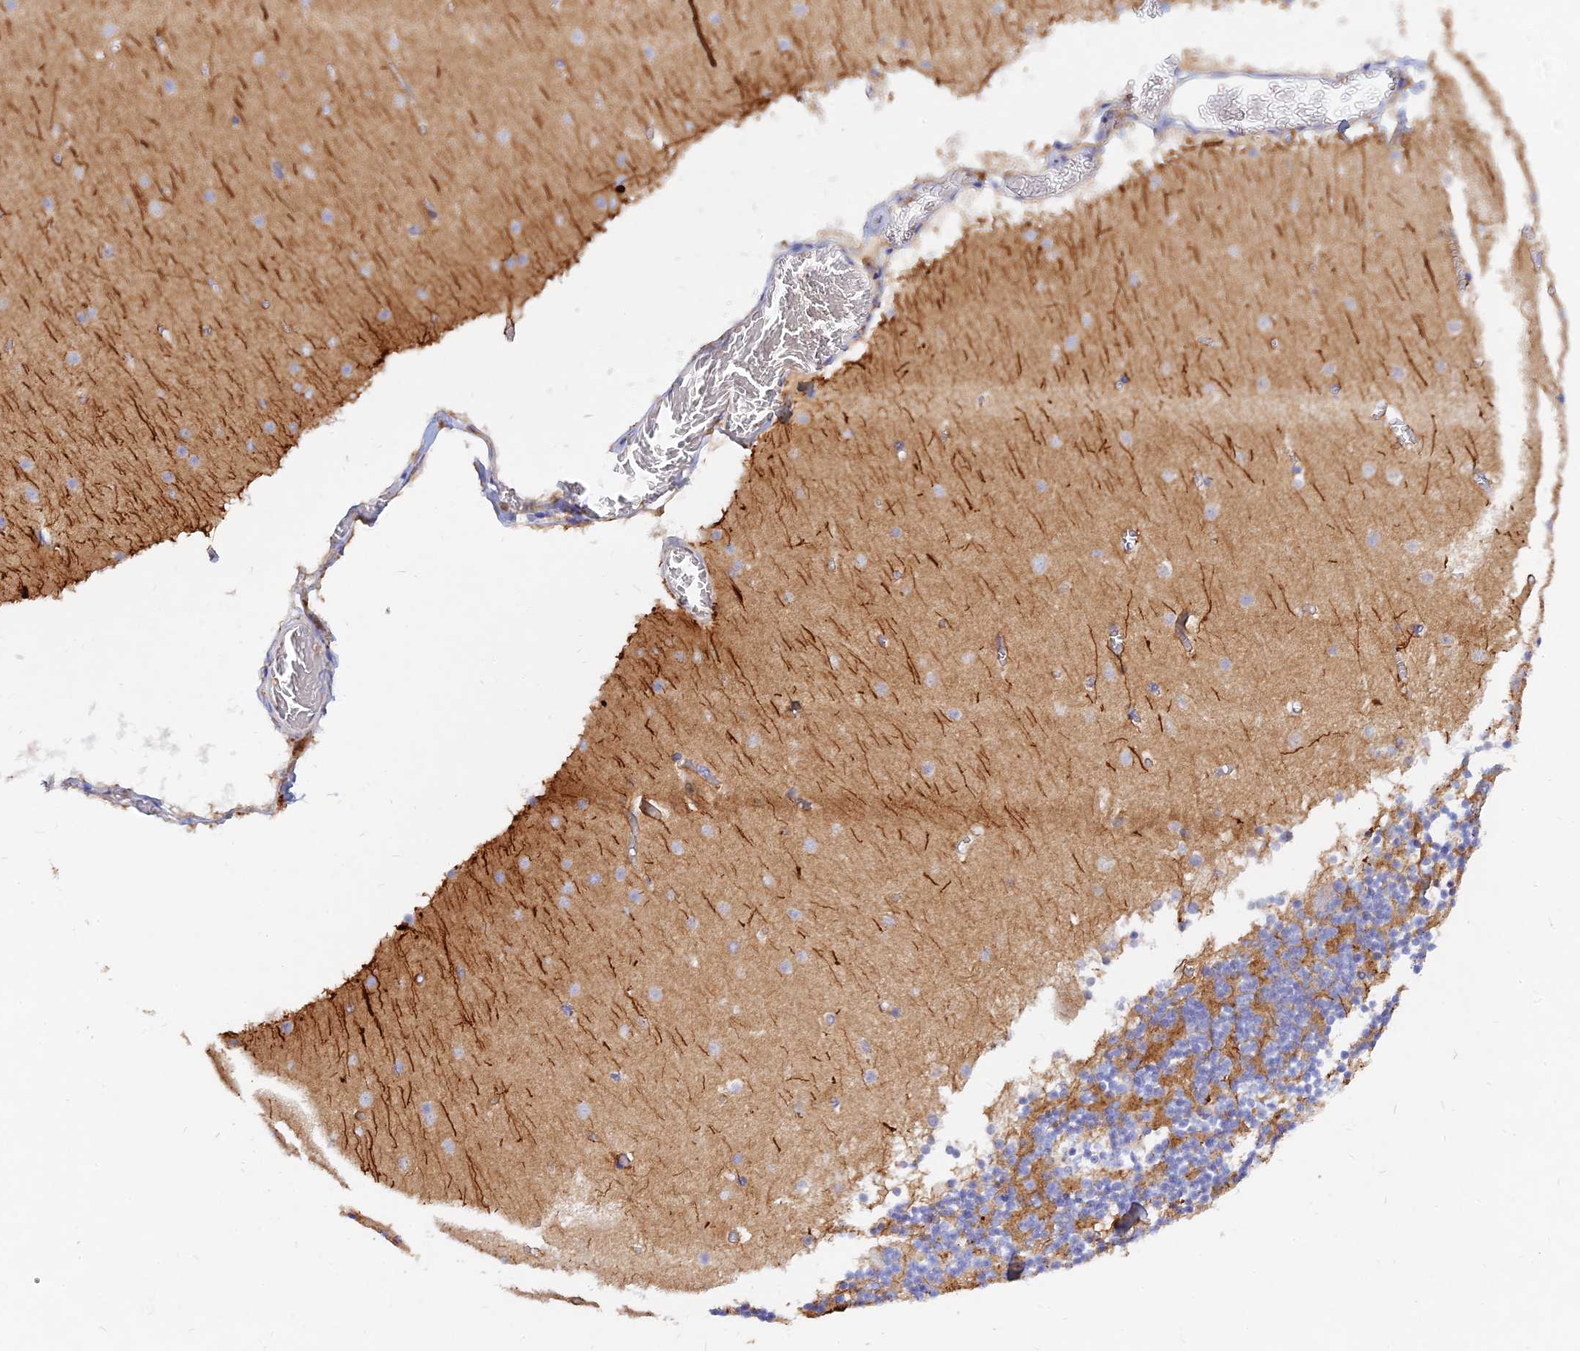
{"staining": {"intensity": "negative", "quantity": "none", "location": "none"}, "tissue": "cerebellum", "cell_type": "Cells in granular layer", "image_type": "normal", "snomed": [{"axis": "morphology", "description": "Normal tissue, NOS"}, {"axis": "topography", "description": "Cerebellum"}], "caption": "A high-resolution image shows IHC staining of unremarkable cerebellum, which demonstrates no significant positivity in cells in granular layer. (IHC, brightfield microscopy, high magnification).", "gene": "MROH1", "patient": {"sex": "female", "age": 28}}